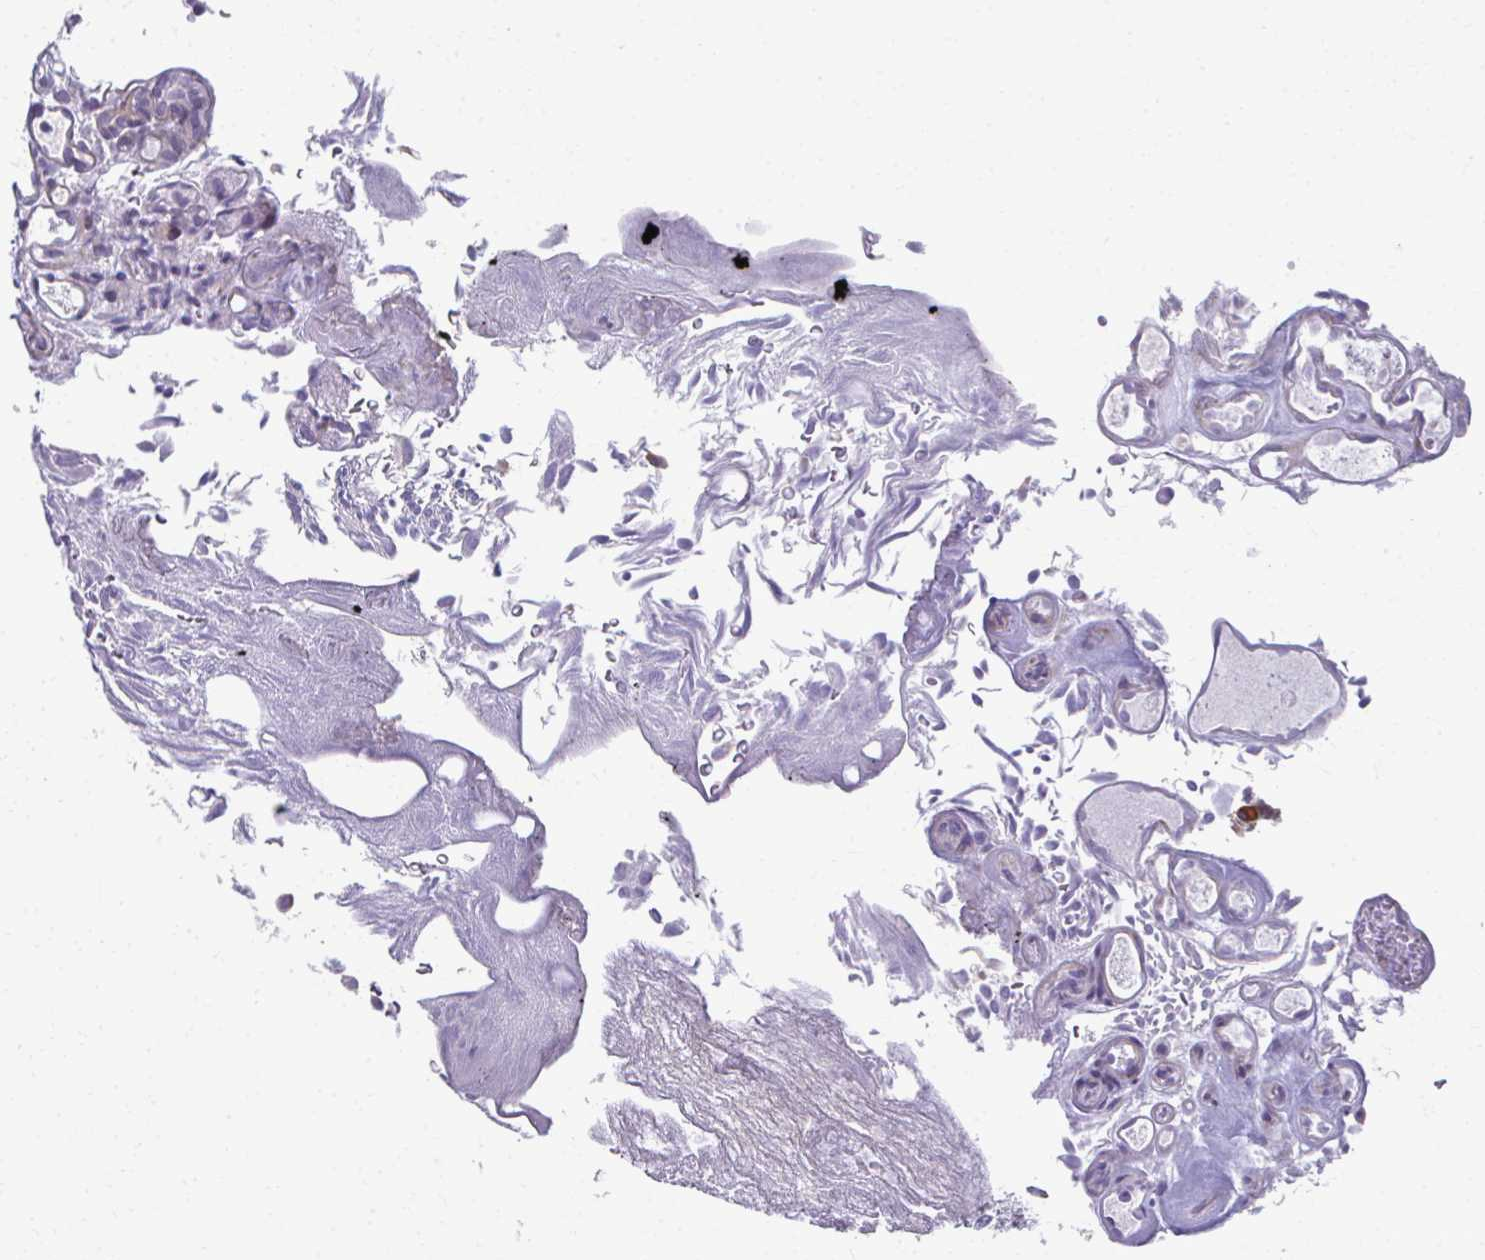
{"staining": {"intensity": "weak", "quantity": "<25%", "location": "nuclear"}, "tissue": "urothelial cancer", "cell_type": "Tumor cells", "image_type": "cancer", "snomed": [{"axis": "morphology", "description": "Urothelial carcinoma, Low grade"}, {"axis": "topography", "description": "Urinary bladder"}], "caption": "This is an immunohistochemistry photomicrograph of low-grade urothelial carcinoma. There is no staining in tumor cells.", "gene": "MAF1", "patient": {"sex": "male", "age": 78}}